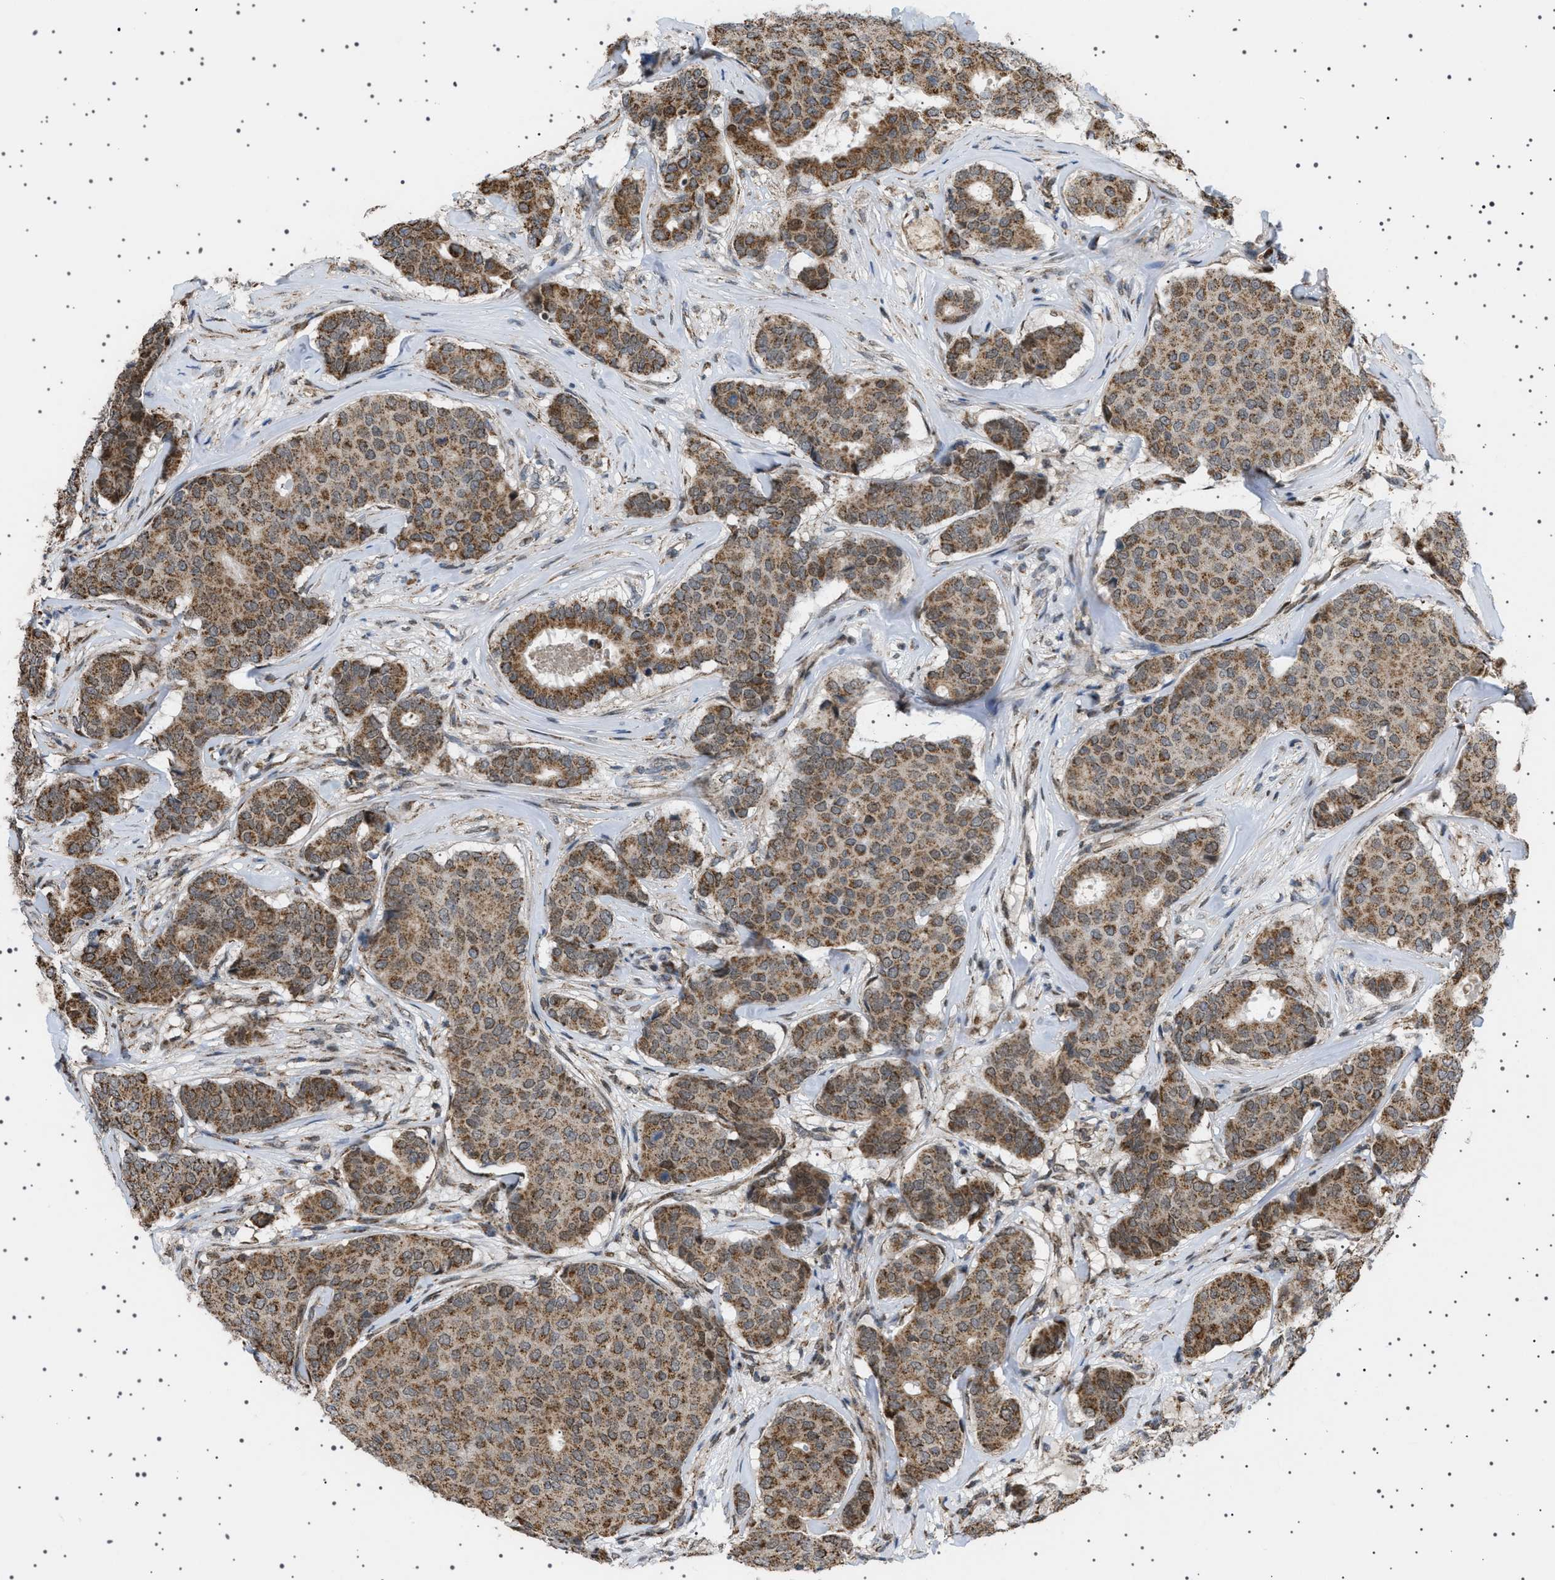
{"staining": {"intensity": "moderate", "quantity": ">75%", "location": "cytoplasmic/membranous"}, "tissue": "breast cancer", "cell_type": "Tumor cells", "image_type": "cancer", "snomed": [{"axis": "morphology", "description": "Duct carcinoma"}, {"axis": "topography", "description": "Breast"}], "caption": "Tumor cells display moderate cytoplasmic/membranous positivity in approximately >75% of cells in infiltrating ductal carcinoma (breast).", "gene": "MELK", "patient": {"sex": "female", "age": 75}}